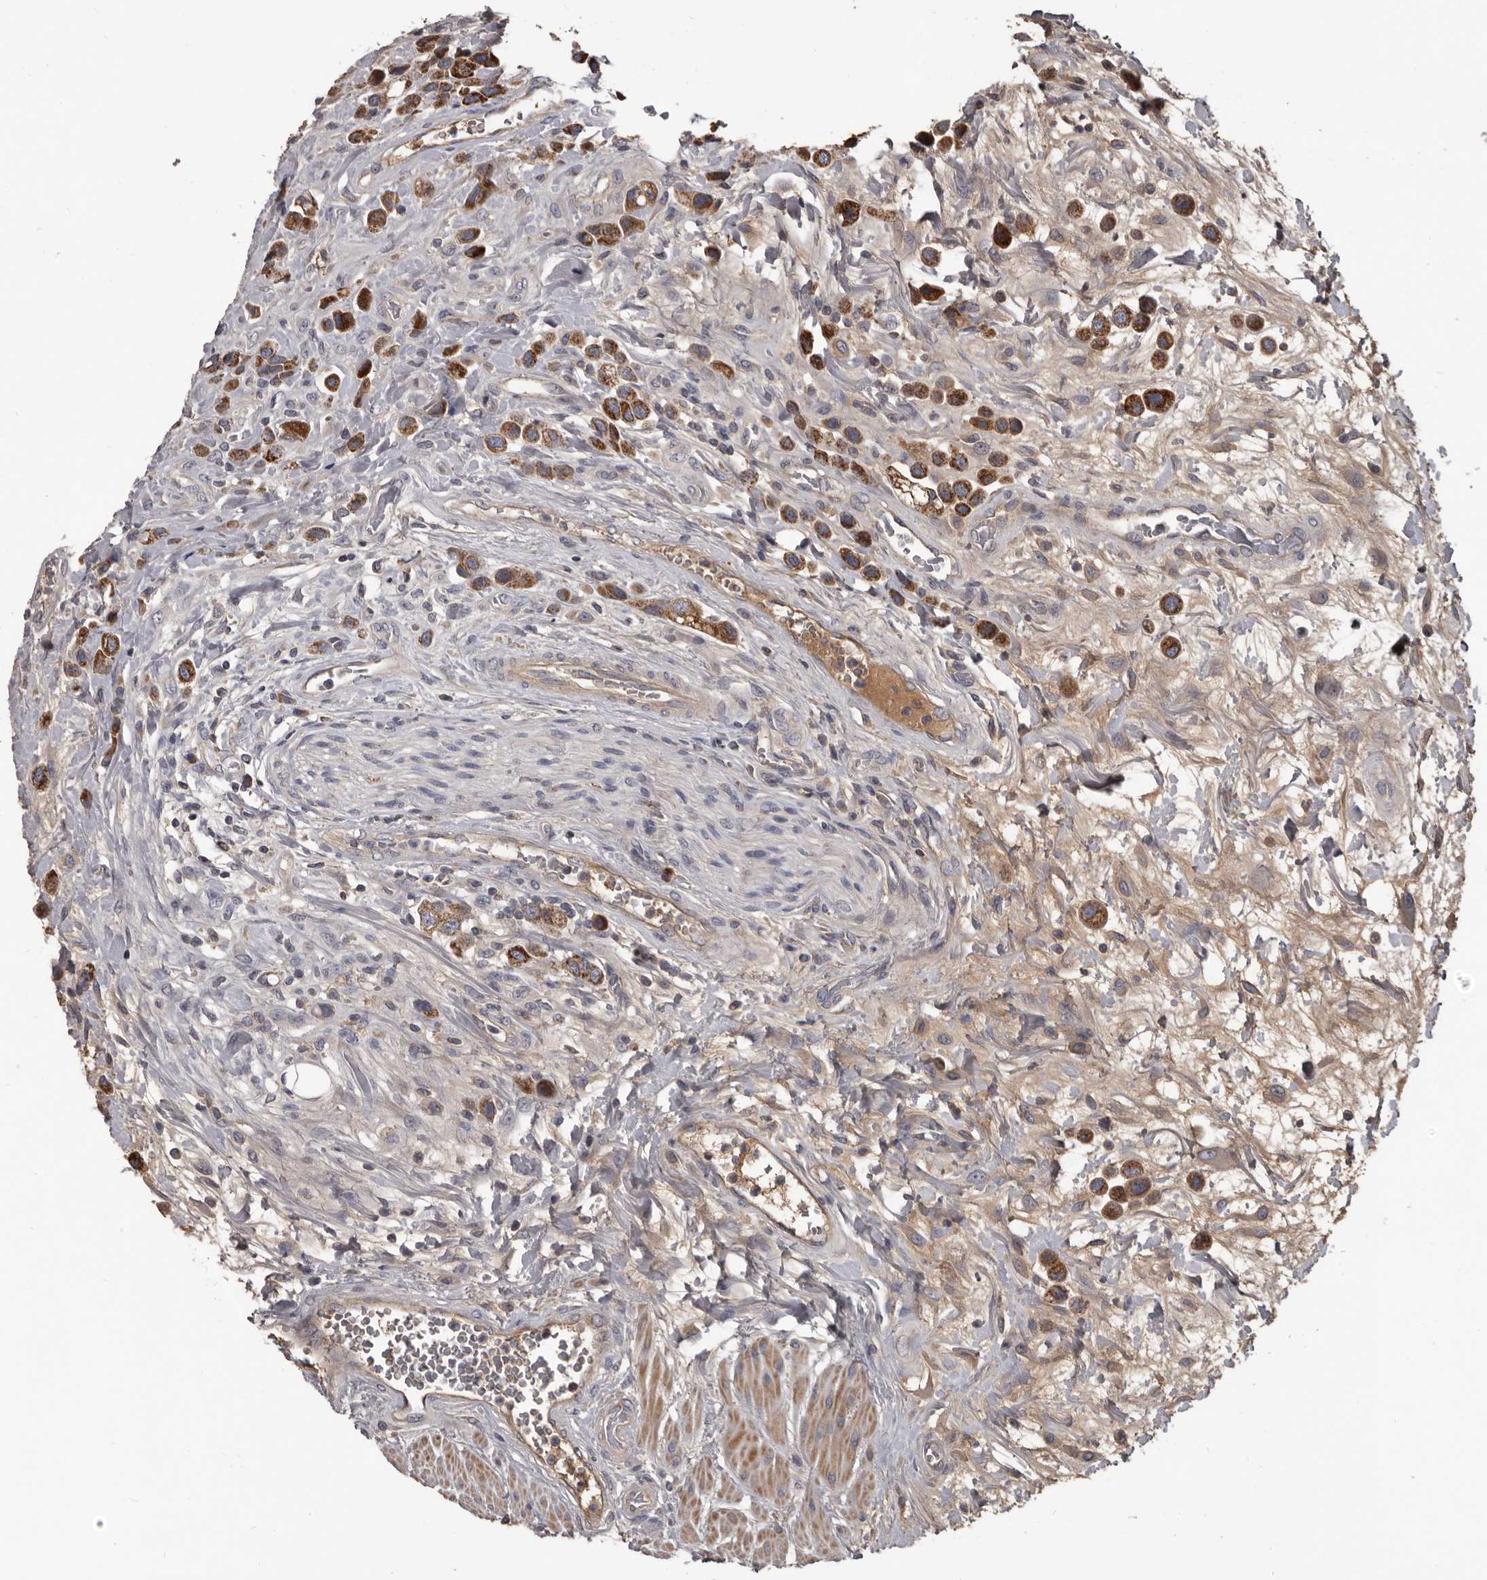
{"staining": {"intensity": "strong", "quantity": ">75%", "location": "cytoplasmic/membranous"}, "tissue": "urothelial cancer", "cell_type": "Tumor cells", "image_type": "cancer", "snomed": [{"axis": "morphology", "description": "Urothelial carcinoma, High grade"}, {"axis": "topography", "description": "Urinary bladder"}], "caption": "Urothelial cancer stained for a protein (brown) displays strong cytoplasmic/membranous positive expression in about >75% of tumor cells.", "gene": "ALDH5A1", "patient": {"sex": "male", "age": 50}}